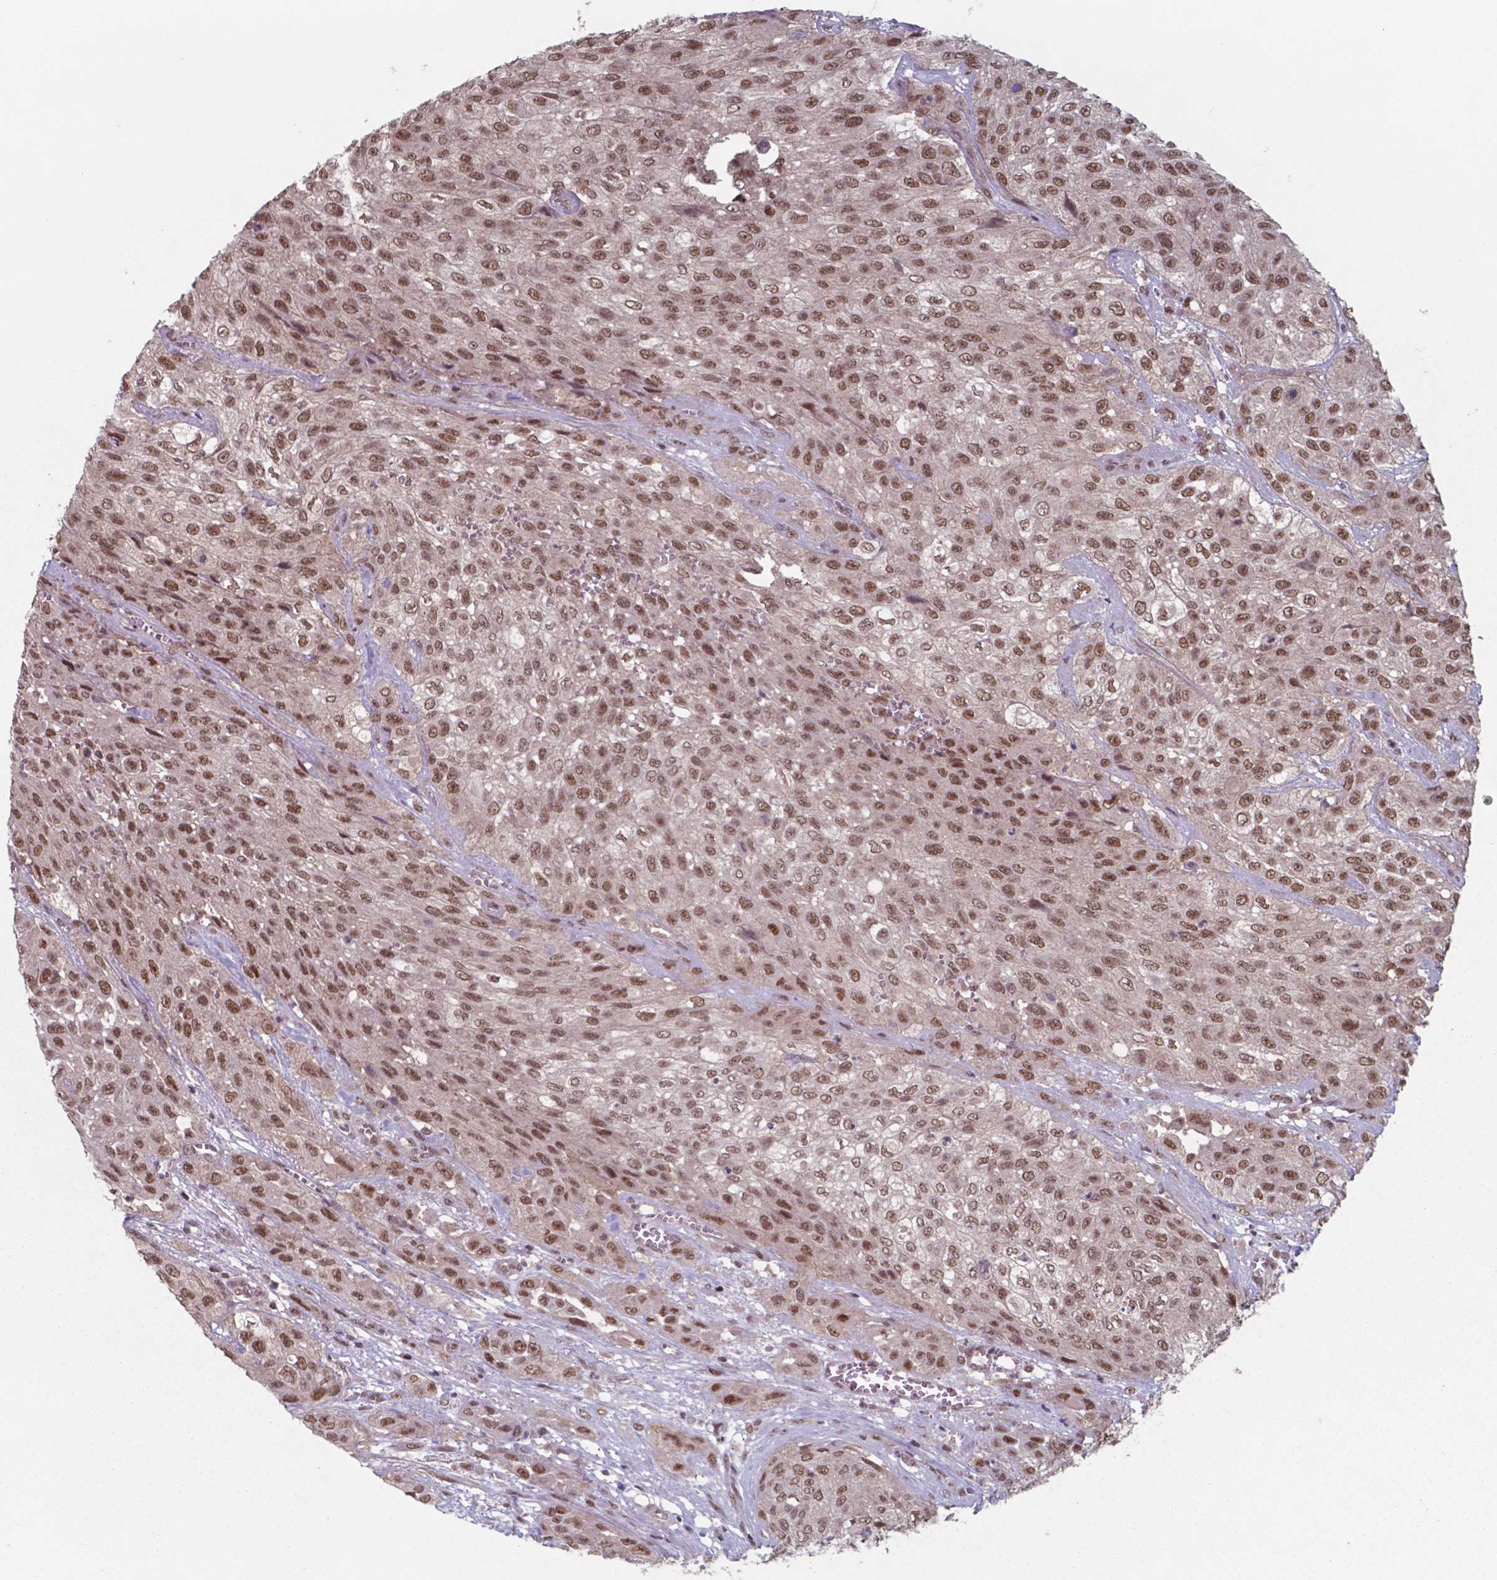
{"staining": {"intensity": "moderate", "quantity": ">75%", "location": "nuclear"}, "tissue": "urothelial cancer", "cell_type": "Tumor cells", "image_type": "cancer", "snomed": [{"axis": "morphology", "description": "Urothelial carcinoma, High grade"}, {"axis": "topography", "description": "Urinary bladder"}], "caption": "This is an image of immunohistochemistry (IHC) staining of high-grade urothelial carcinoma, which shows moderate staining in the nuclear of tumor cells.", "gene": "UBA1", "patient": {"sex": "male", "age": 57}}